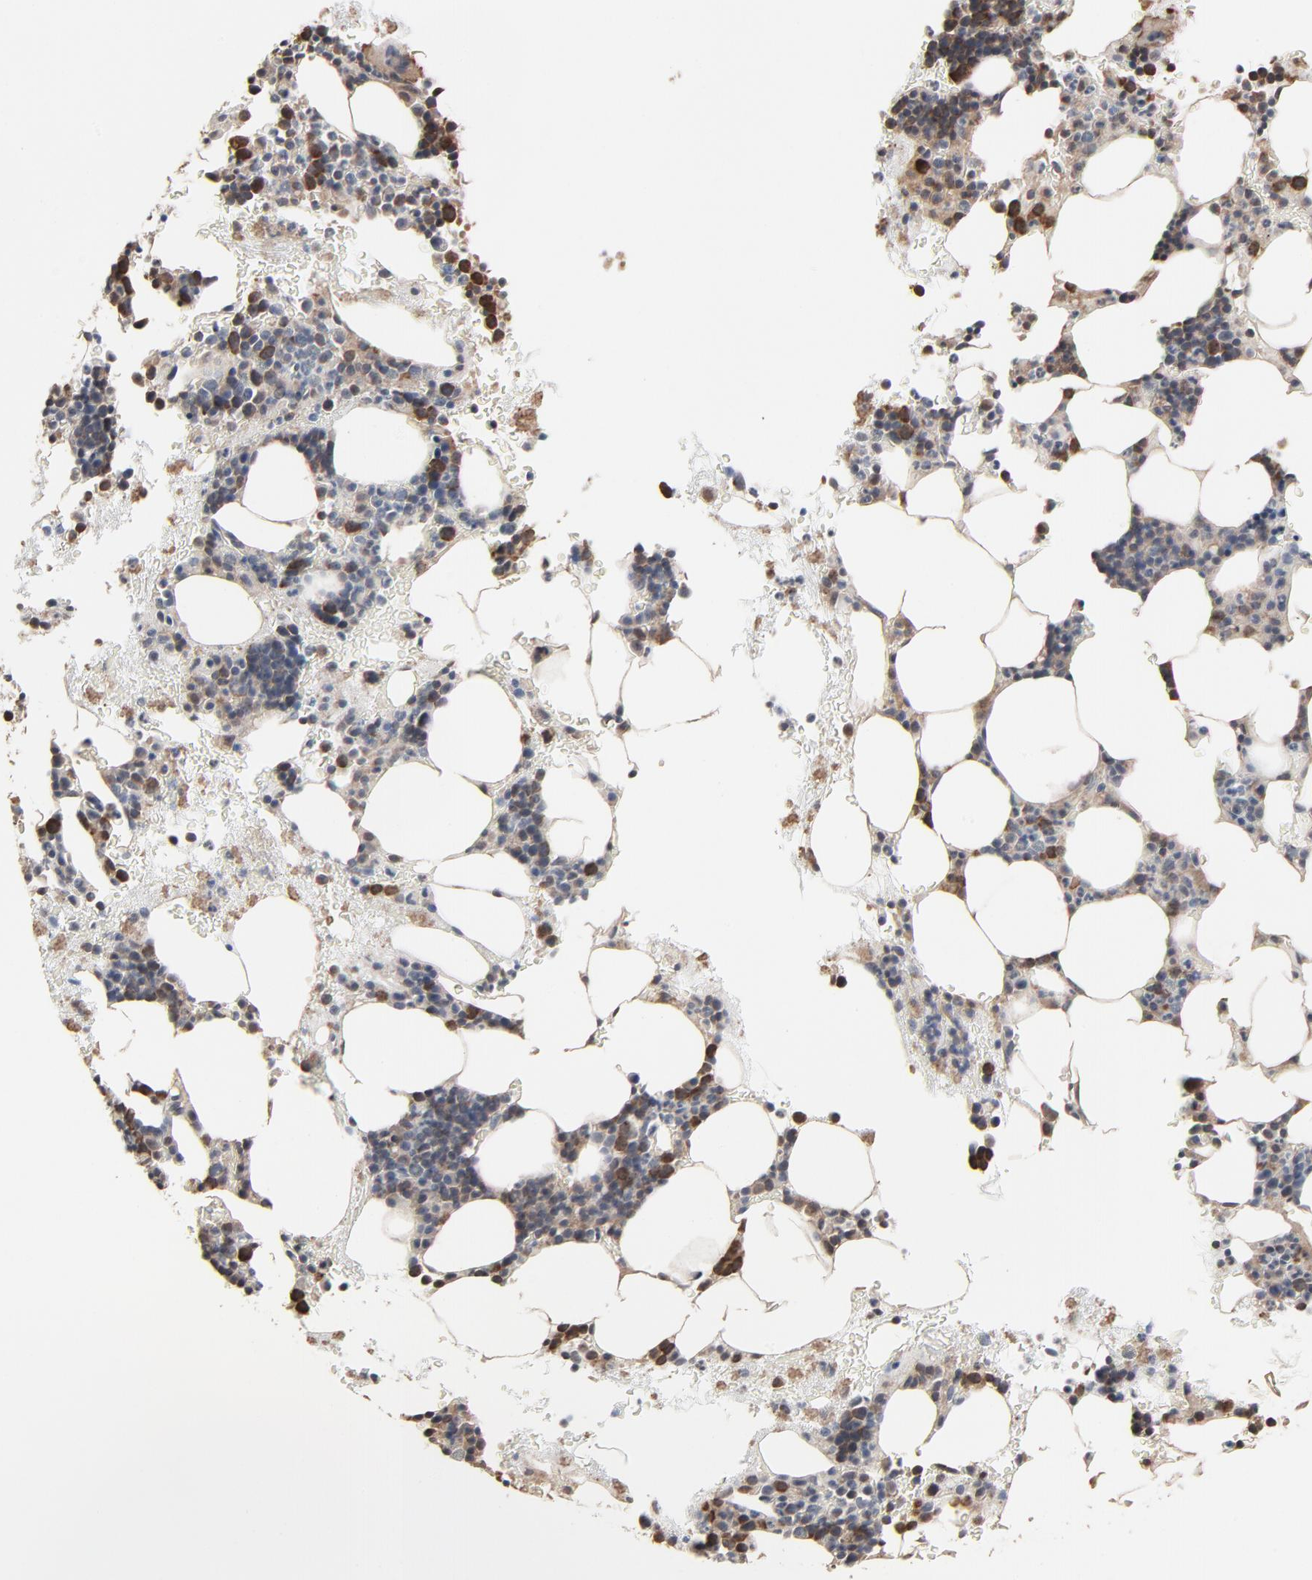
{"staining": {"intensity": "strong", "quantity": "25%-75%", "location": "cytoplasmic/membranous"}, "tissue": "bone marrow", "cell_type": "Hematopoietic cells", "image_type": "normal", "snomed": [{"axis": "morphology", "description": "Normal tissue, NOS"}, {"axis": "topography", "description": "Bone marrow"}], "caption": "A high amount of strong cytoplasmic/membranous expression is present in approximately 25%-75% of hematopoietic cells in normal bone marrow. Immunohistochemistry stains the protein in brown and the nuclei are stained blue.", "gene": "CCT5", "patient": {"sex": "male", "age": 78}}